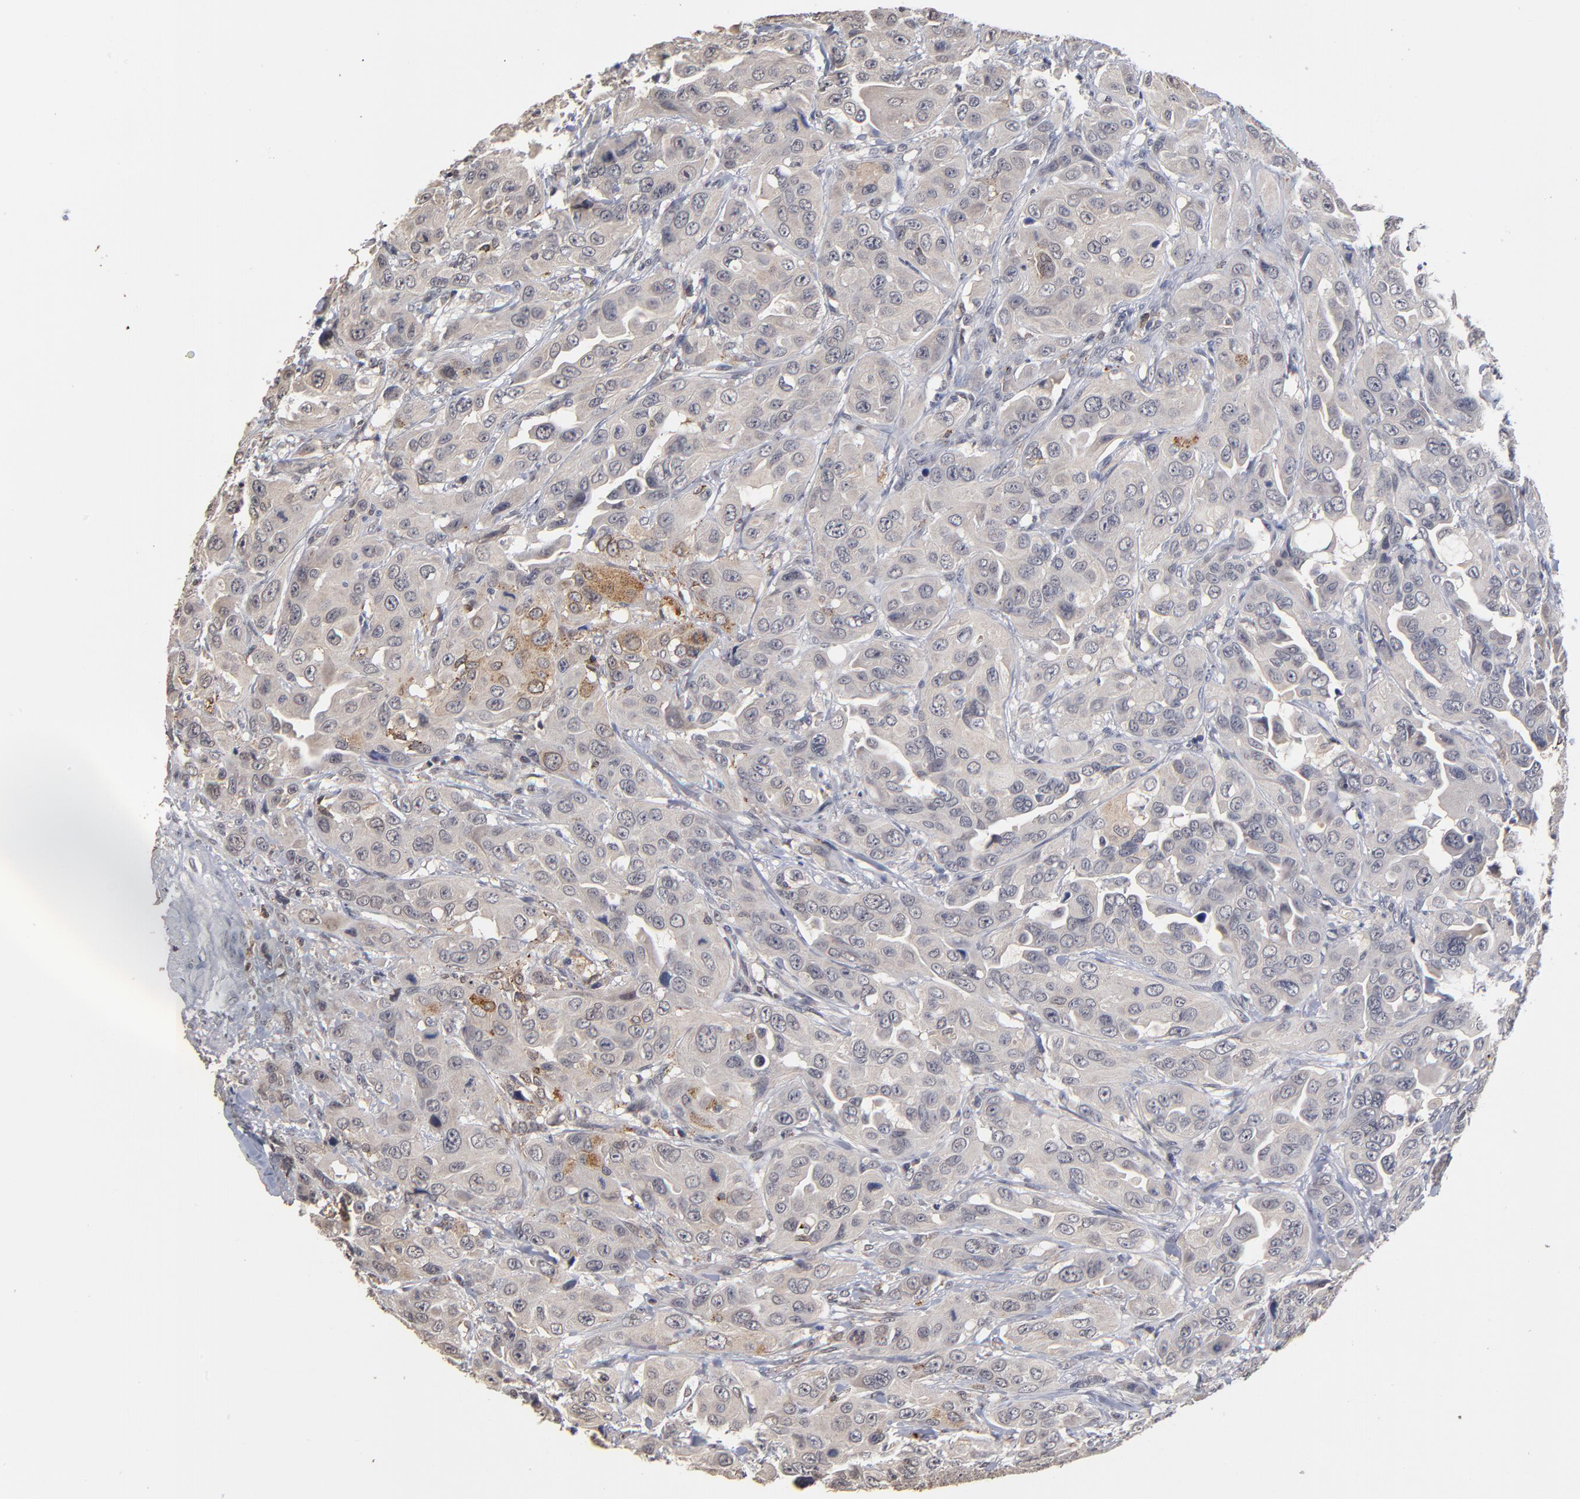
{"staining": {"intensity": "weak", "quantity": "25%-75%", "location": "cytoplasmic/membranous"}, "tissue": "urothelial cancer", "cell_type": "Tumor cells", "image_type": "cancer", "snomed": [{"axis": "morphology", "description": "Urothelial carcinoma, High grade"}, {"axis": "topography", "description": "Urinary bladder"}], "caption": "DAB immunohistochemical staining of urothelial cancer displays weak cytoplasmic/membranous protein positivity in approximately 25%-75% of tumor cells.", "gene": "ASB8", "patient": {"sex": "male", "age": 73}}